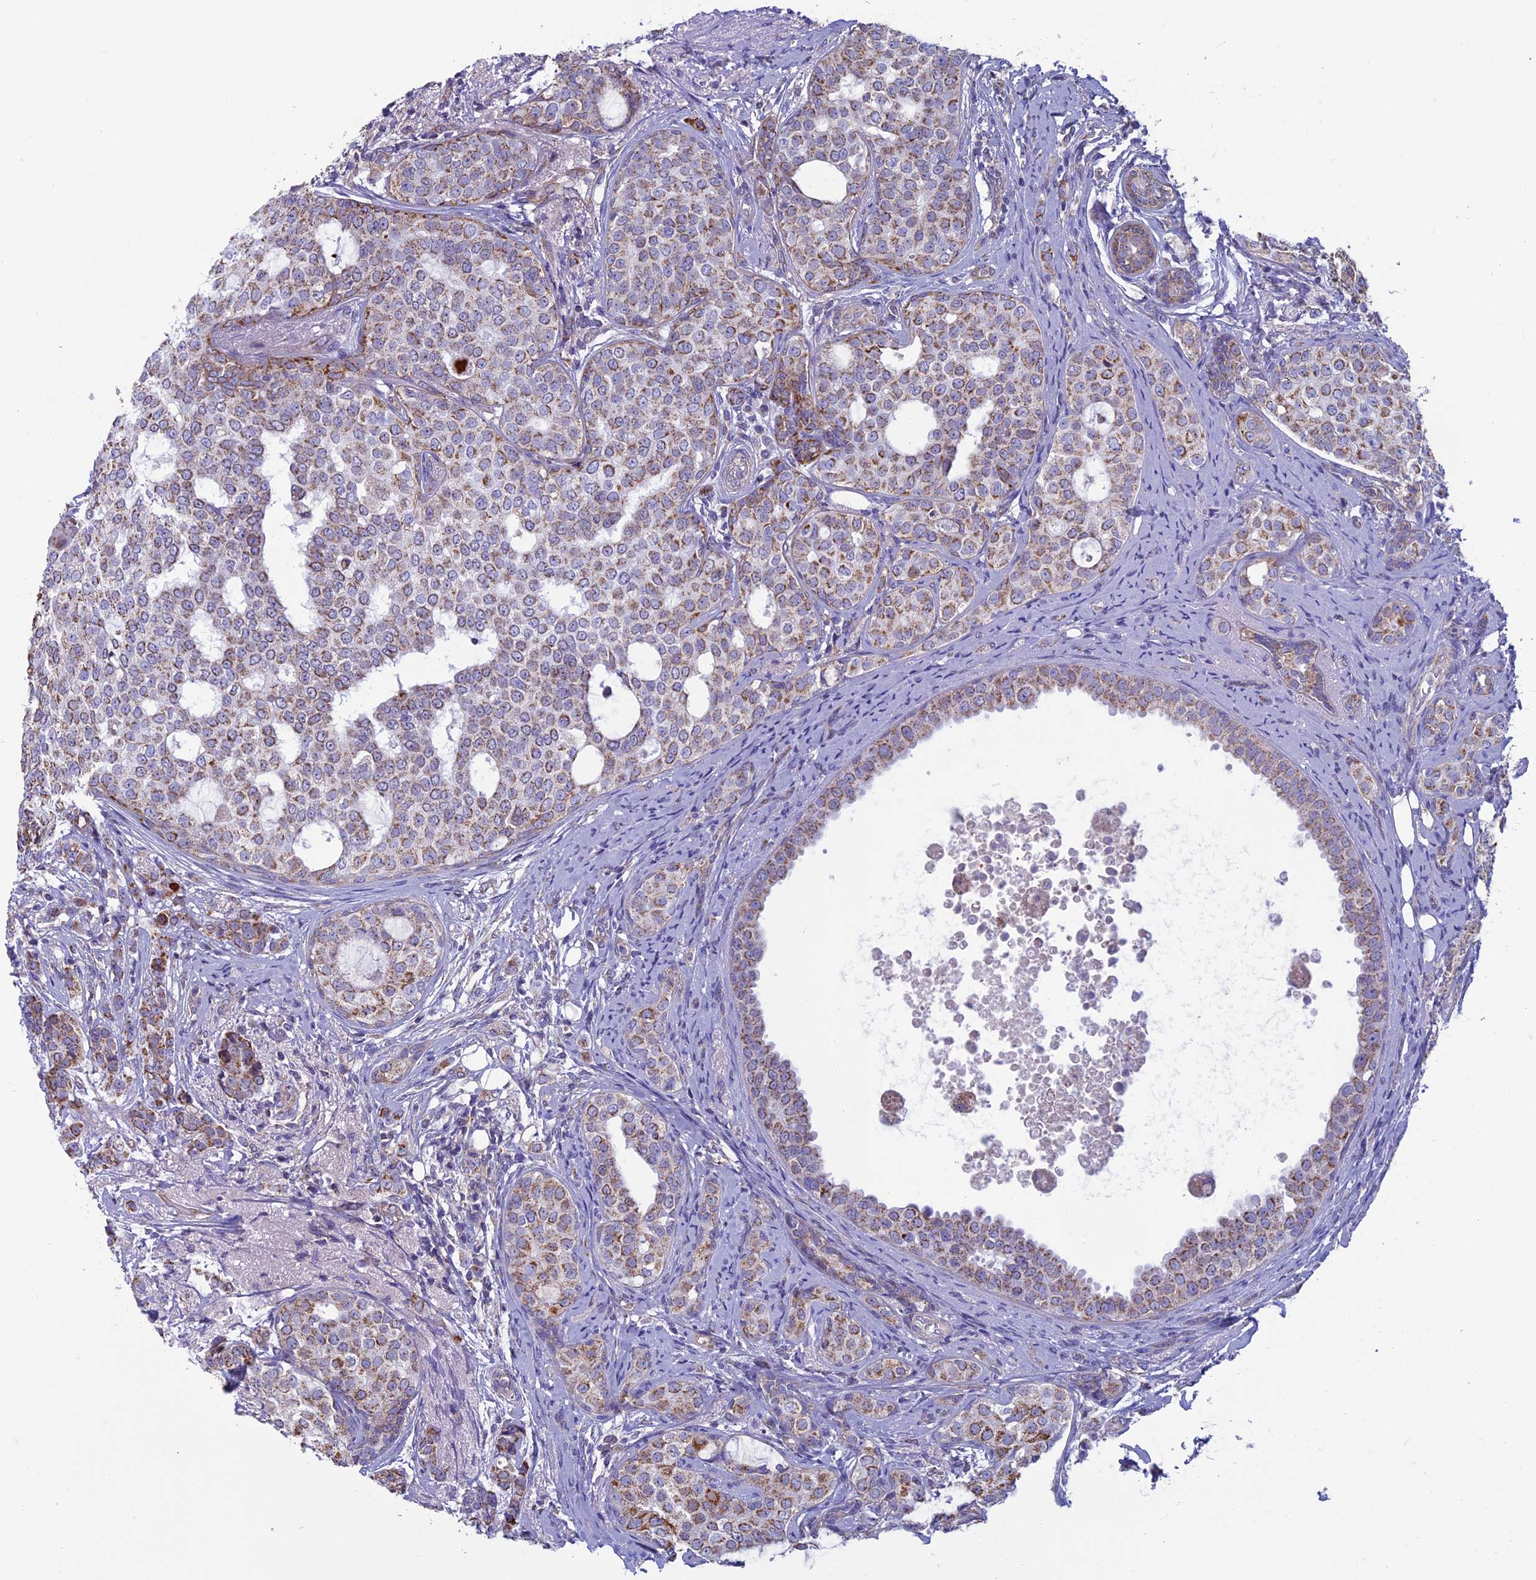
{"staining": {"intensity": "moderate", "quantity": ">75%", "location": "cytoplasmic/membranous"}, "tissue": "breast cancer", "cell_type": "Tumor cells", "image_type": "cancer", "snomed": [{"axis": "morphology", "description": "Lobular carcinoma"}, {"axis": "topography", "description": "Breast"}], "caption": "Lobular carcinoma (breast) stained with immunohistochemistry (IHC) reveals moderate cytoplasmic/membranous expression in approximately >75% of tumor cells.", "gene": "MFSD12", "patient": {"sex": "female", "age": 51}}